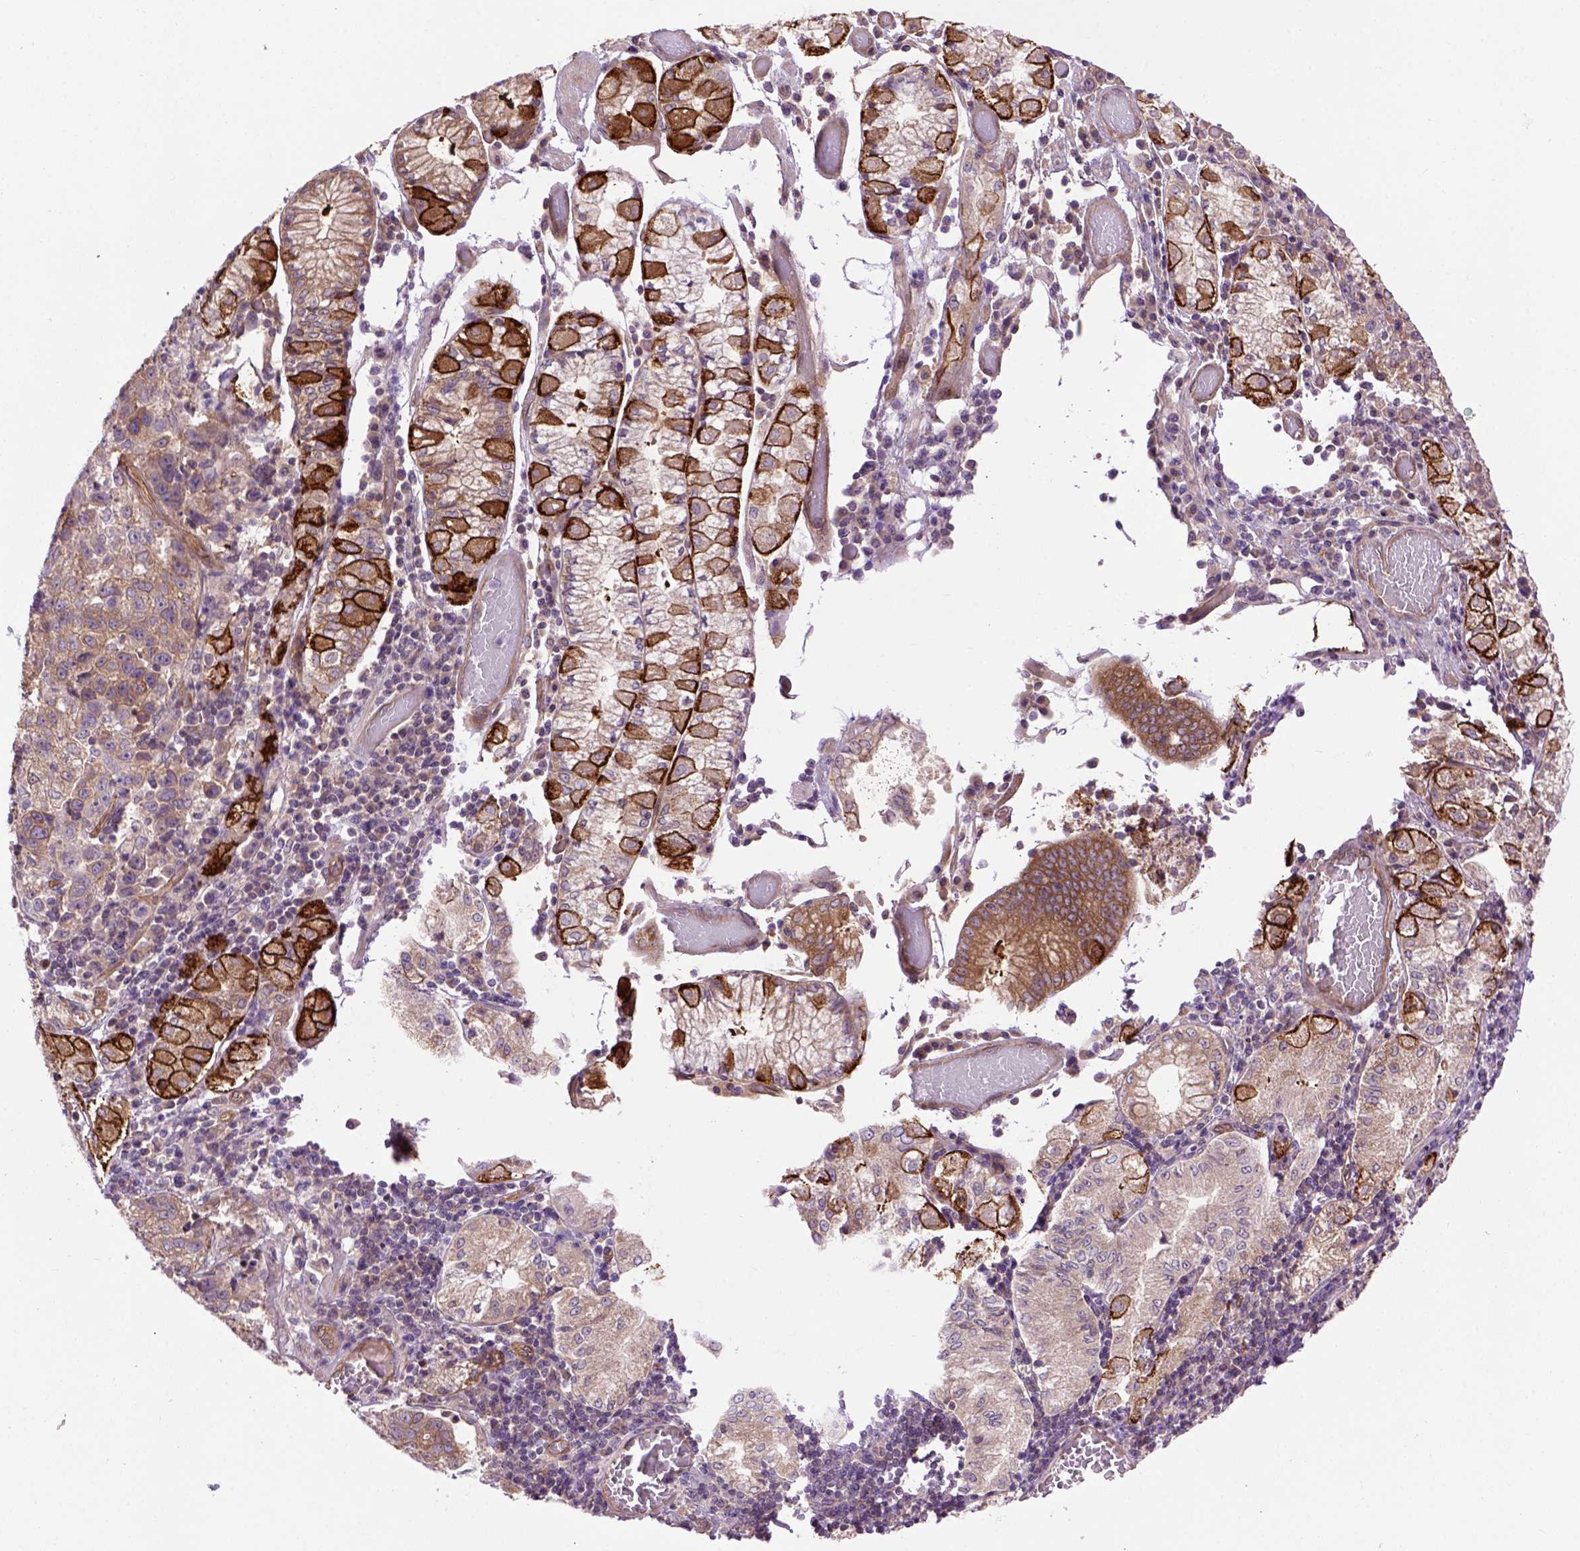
{"staining": {"intensity": "moderate", "quantity": ">75%", "location": "cytoplasmic/membranous"}, "tissue": "stomach cancer", "cell_type": "Tumor cells", "image_type": "cancer", "snomed": [{"axis": "morphology", "description": "Adenocarcinoma, NOS"}, {"axis": "topography", "description": "Stomach"}], "caption": "Immunohistochemistry (IHC) micrograph of stomach adenocarcinoma stained for a protein (brown), which exhibits medium levels of moderate cytoplasmic/membranous positivity in approximately >75% of tumor cells.", "gene": "CASKIN2", "patient": {"sex": "male", "age": 93}}